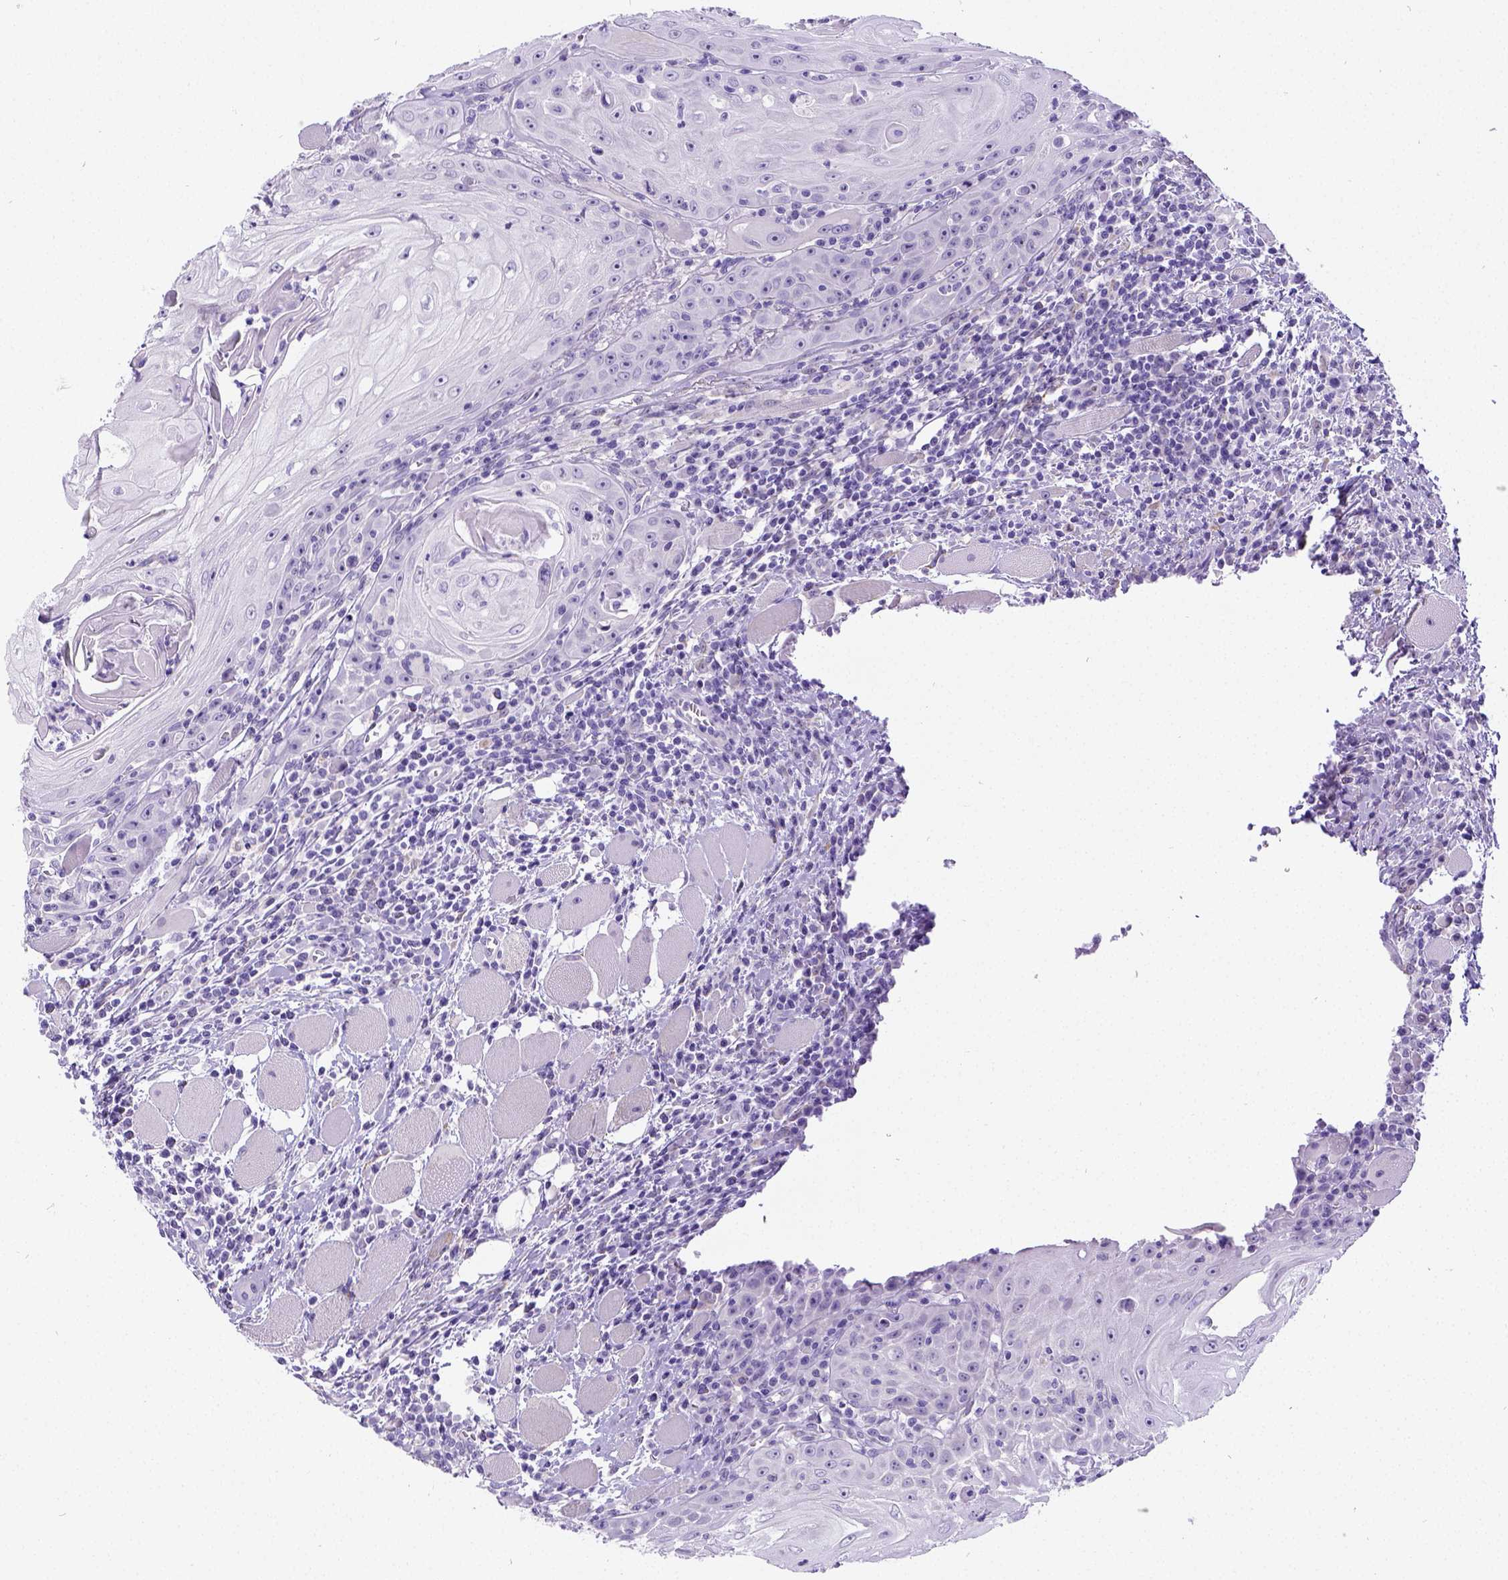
{"staining": {"intensity": "negative", "quantity": "none", "location": "none"}, "tissue": "head and neck cancer", "cell_type": "Tumor cells", "image_type": "cancer", "snomed": [{"axis": "morphology", "description": "Squamous cell carcinoma, NOS"}, {"axis": "topography", "description": "Head-Neck"}], "caption": "Immunohistochemistry (IHC) of human head and neck cancer (squamous cell carcinoma) demonstrates no expression in tumor cells. Nuclei are stained in blue.", "gene": "SATB2", "patient": {"sex": "male", "age": 52}}